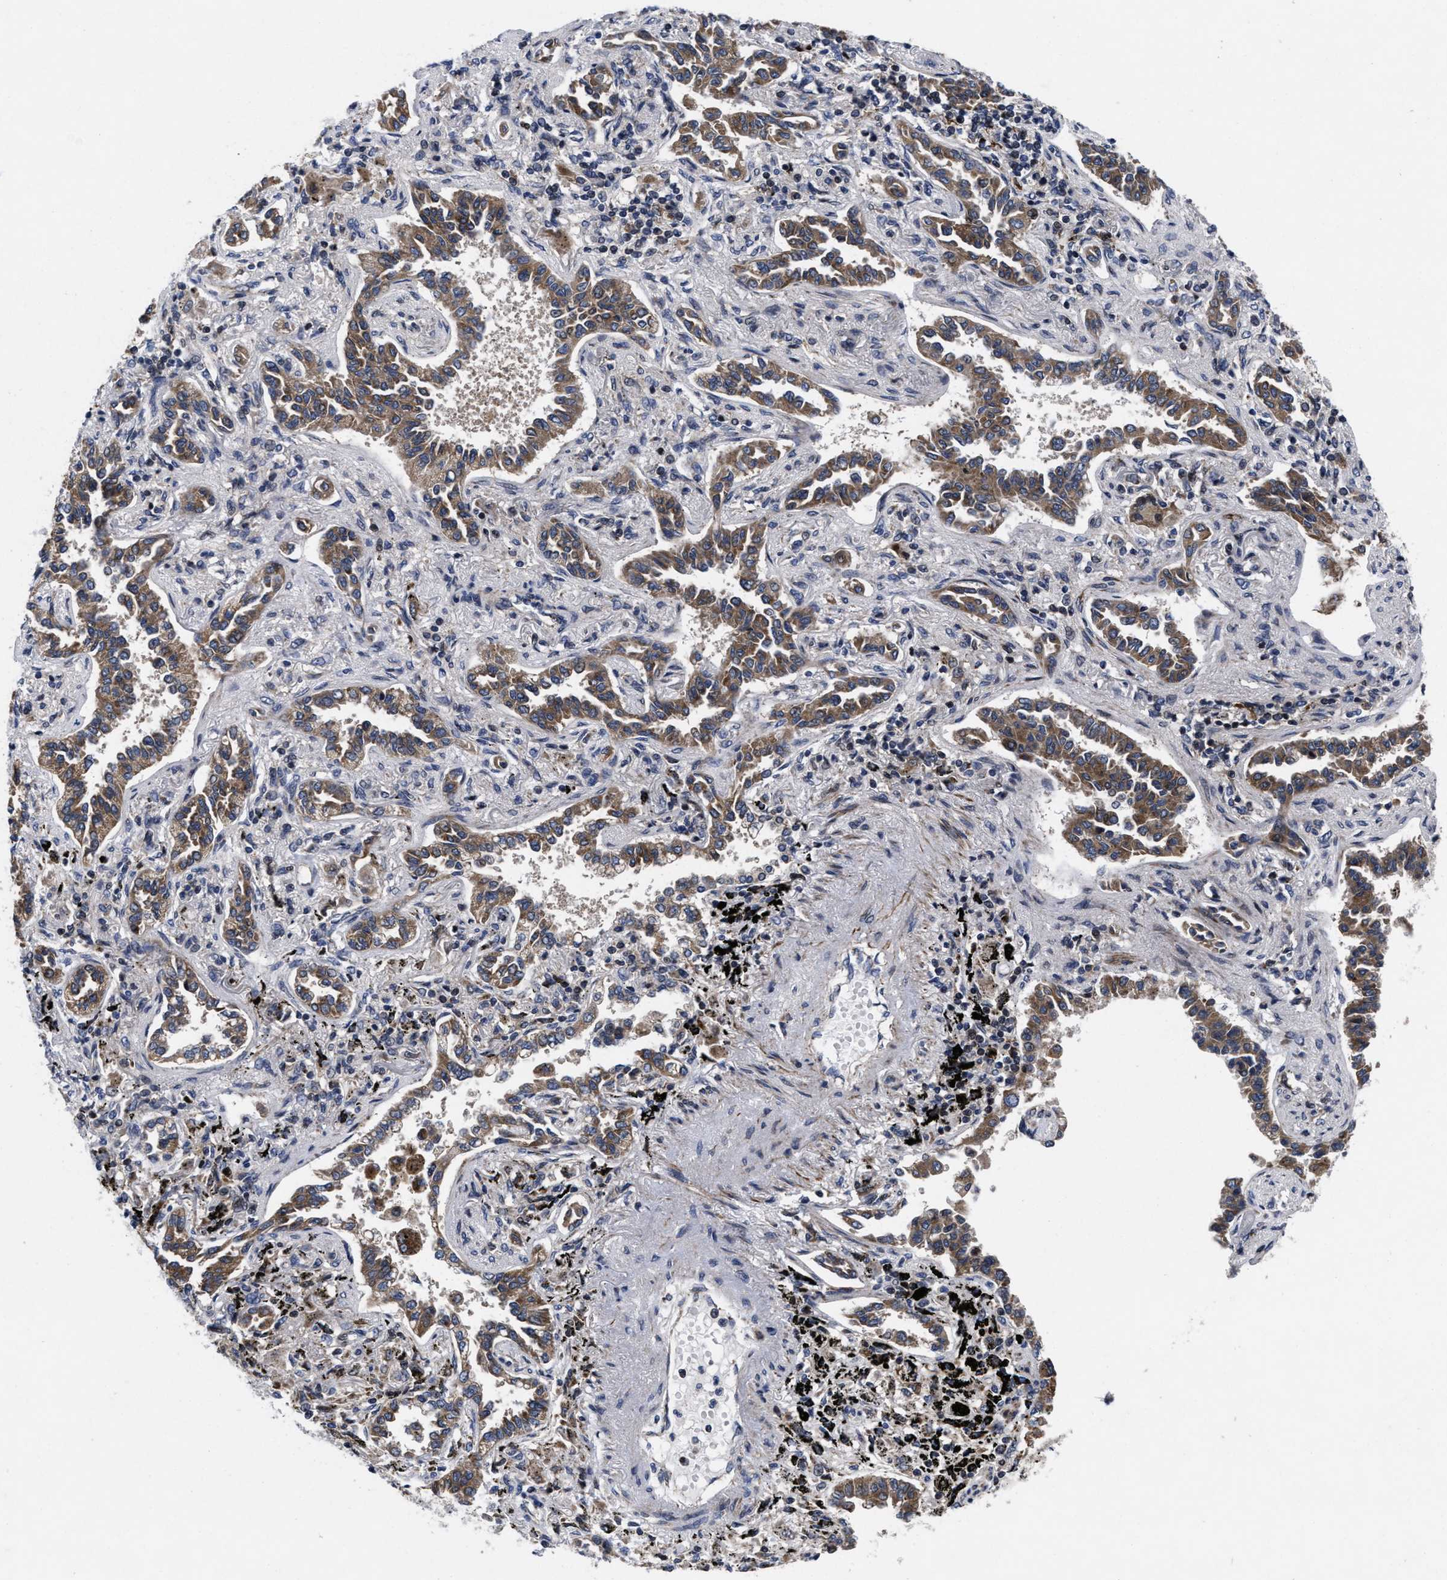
{"staining": {"intensity": "moderate", "quantity": ">75%", "location": "cytoplasmic/membranous"}, "tissue": "lung cancer", "cell_type": "Tumor cells", "image_type": "cancer", "snomed": [{"axis": "morphology", "description": "Normal tissue, NOS"}, {"axis": "morphology", "description": "Adenocarcinoma, NOS"}, {"axis": "topography", "description": "Lung"}], "caption": "A brown stain highlights moderate cytoplasmic/membranous staining of a protein in human lung adenocarcinoma tumor cells.", "gene": "MRPL50", "patient": {"sex": "male", "age": 59}}